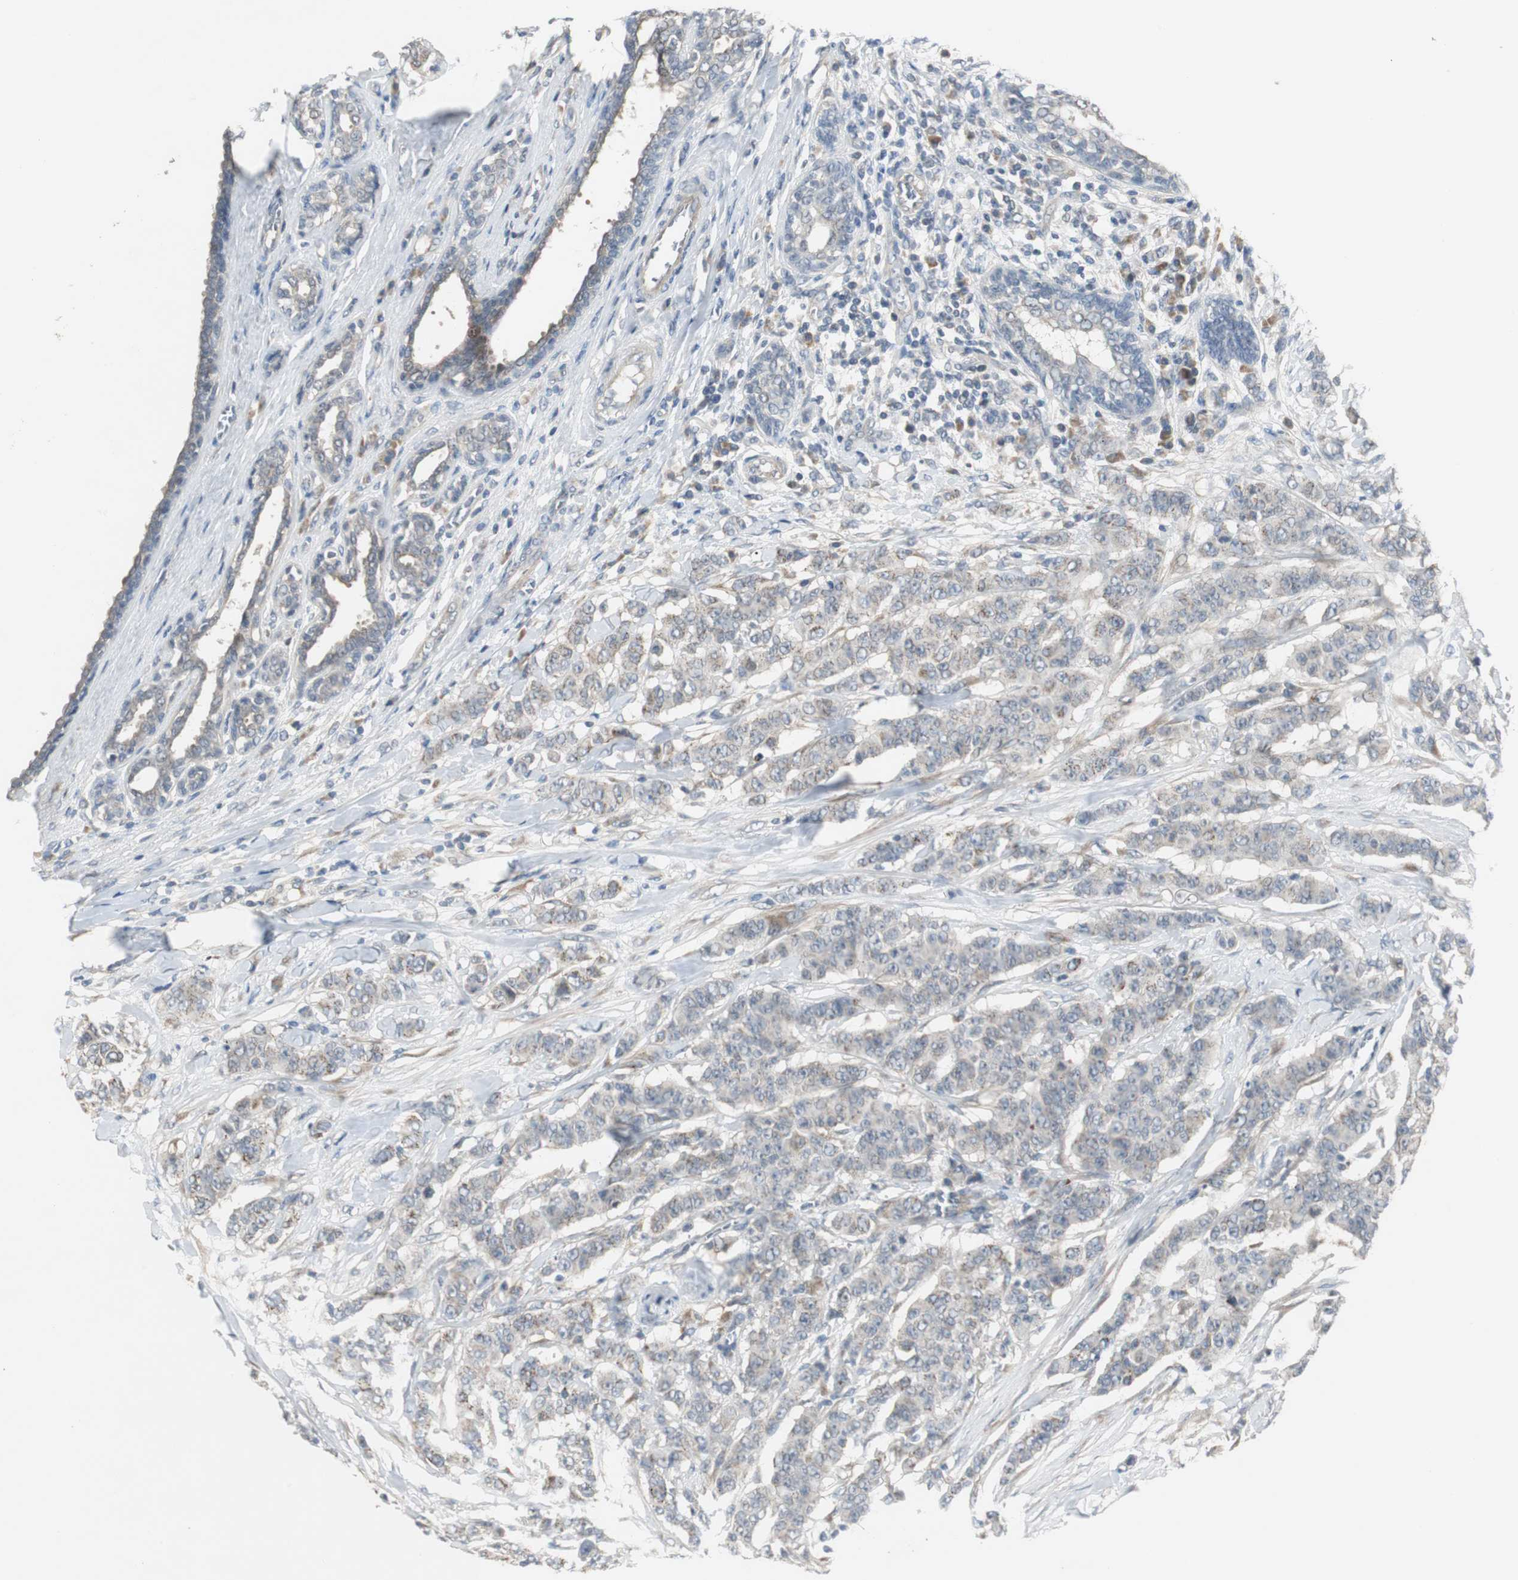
{"staining": {"intensity": "weak", "quantity": "25%-75%", "location": "cytoplasmic/membranous"}, "tissue": "breast cancer", "cell_type": "Tumor cells", "image_type": "cancer", "snomed": [{"axis": "morphology", "description": "Duct carcinoma"}, {"axis": "topography", "description": "Breast"}], "caption": "Intraductal carcinoma (breast) was stained to show a protein in brown. There is low levels of weak cytoplasmic/membranous positivity in about 25%-75% of tumor cells.", "gene": "MYT1", "patient": {"sex": "female", "age": 40}}